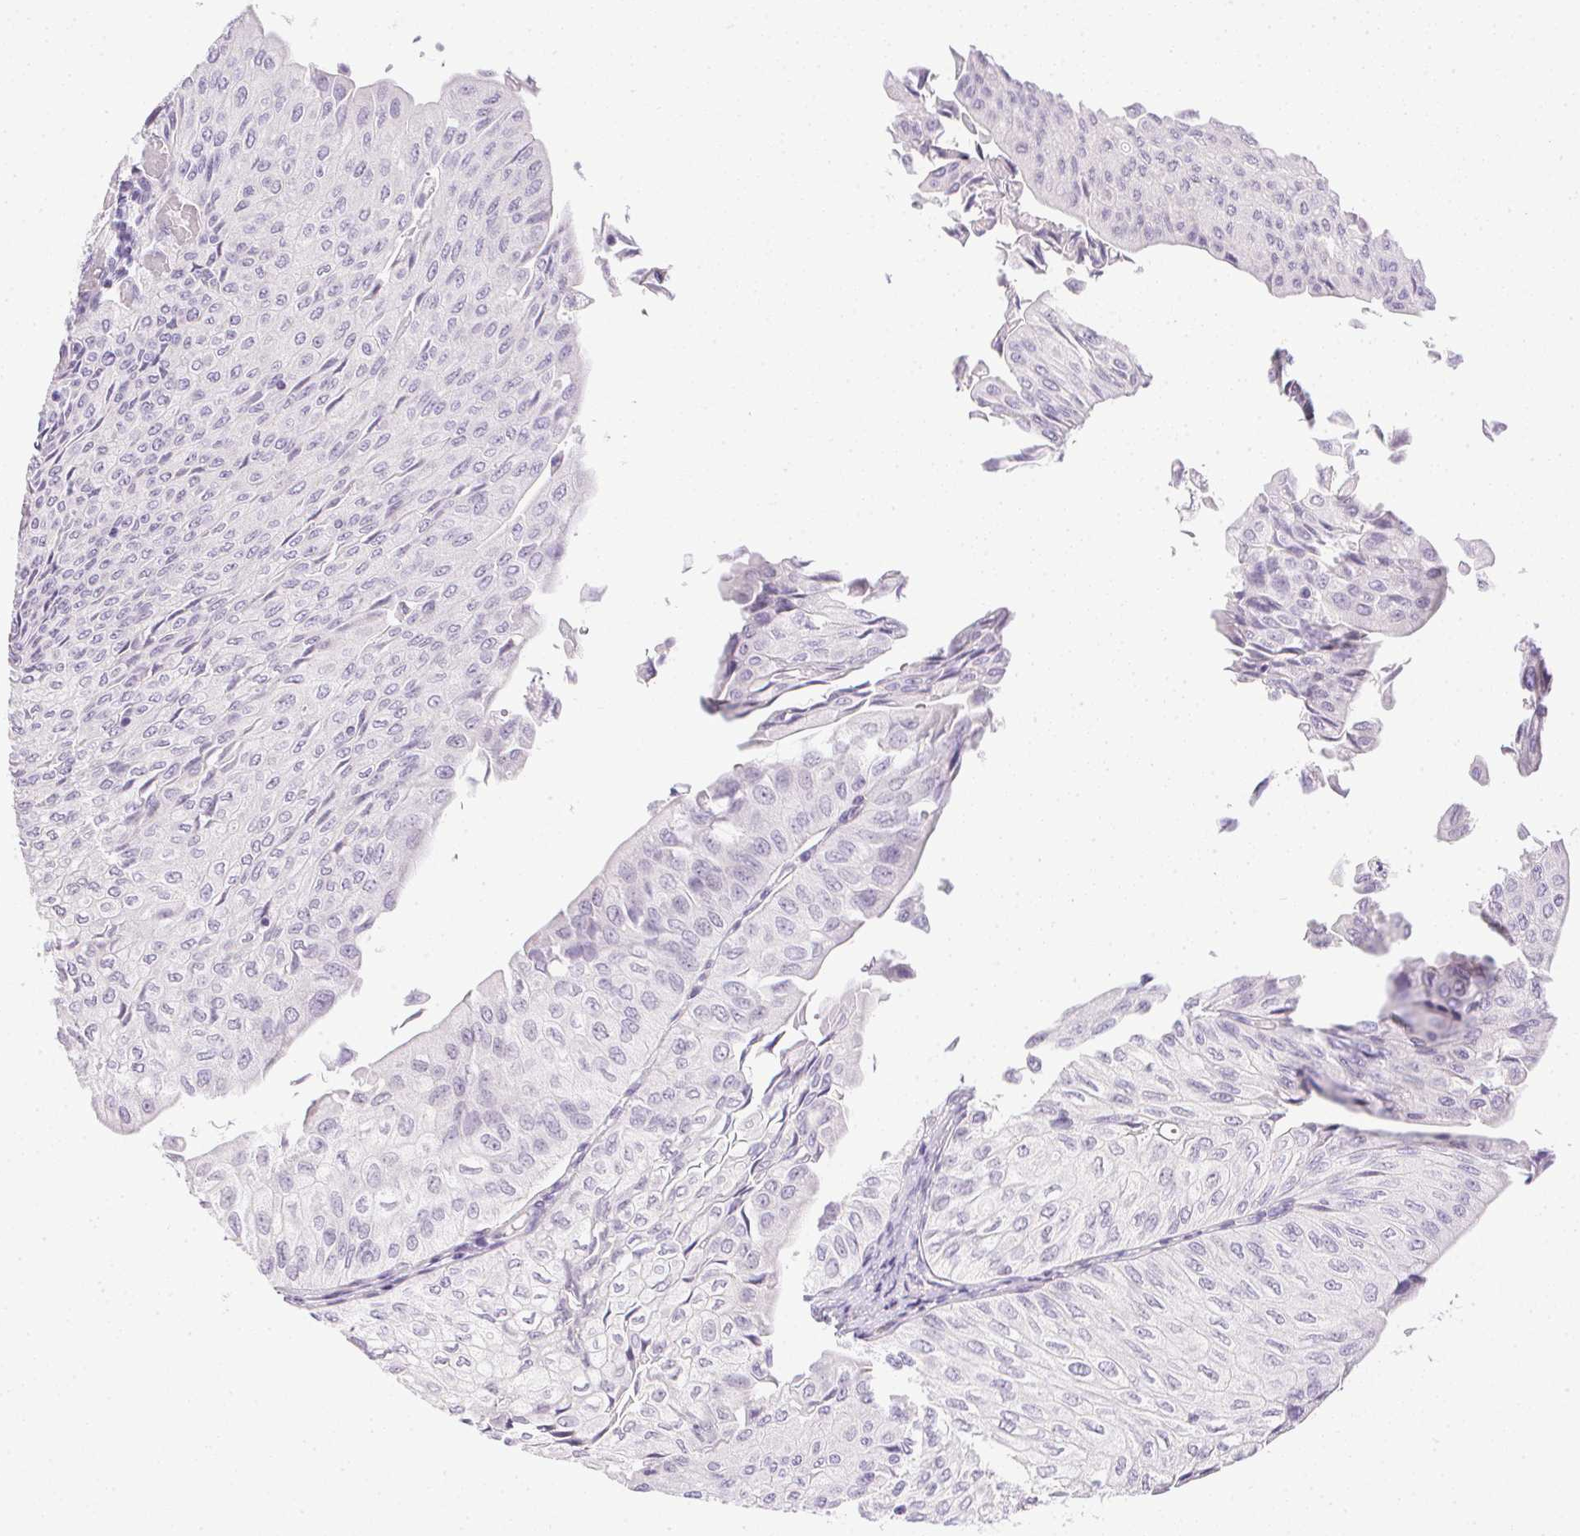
{"staining": {"intensity": "negative", "quantity": "none", "location": "none"}, "tissue": "urothelial cancer", "cell_type": "Tumor cells", "image_type": "cancer", "snomed": [{"axis": "morphology", "description": "Urothelial carcinoma, NOS"}, {"axis": "topography", "description": "Urinary bladder"}], "caption": "This is an immunohistochemistry micrograph of urothelial cancer. There is no expression in tumor cells.", "gene": "PRL", "patient": {"sex": "male", "age": 62}}